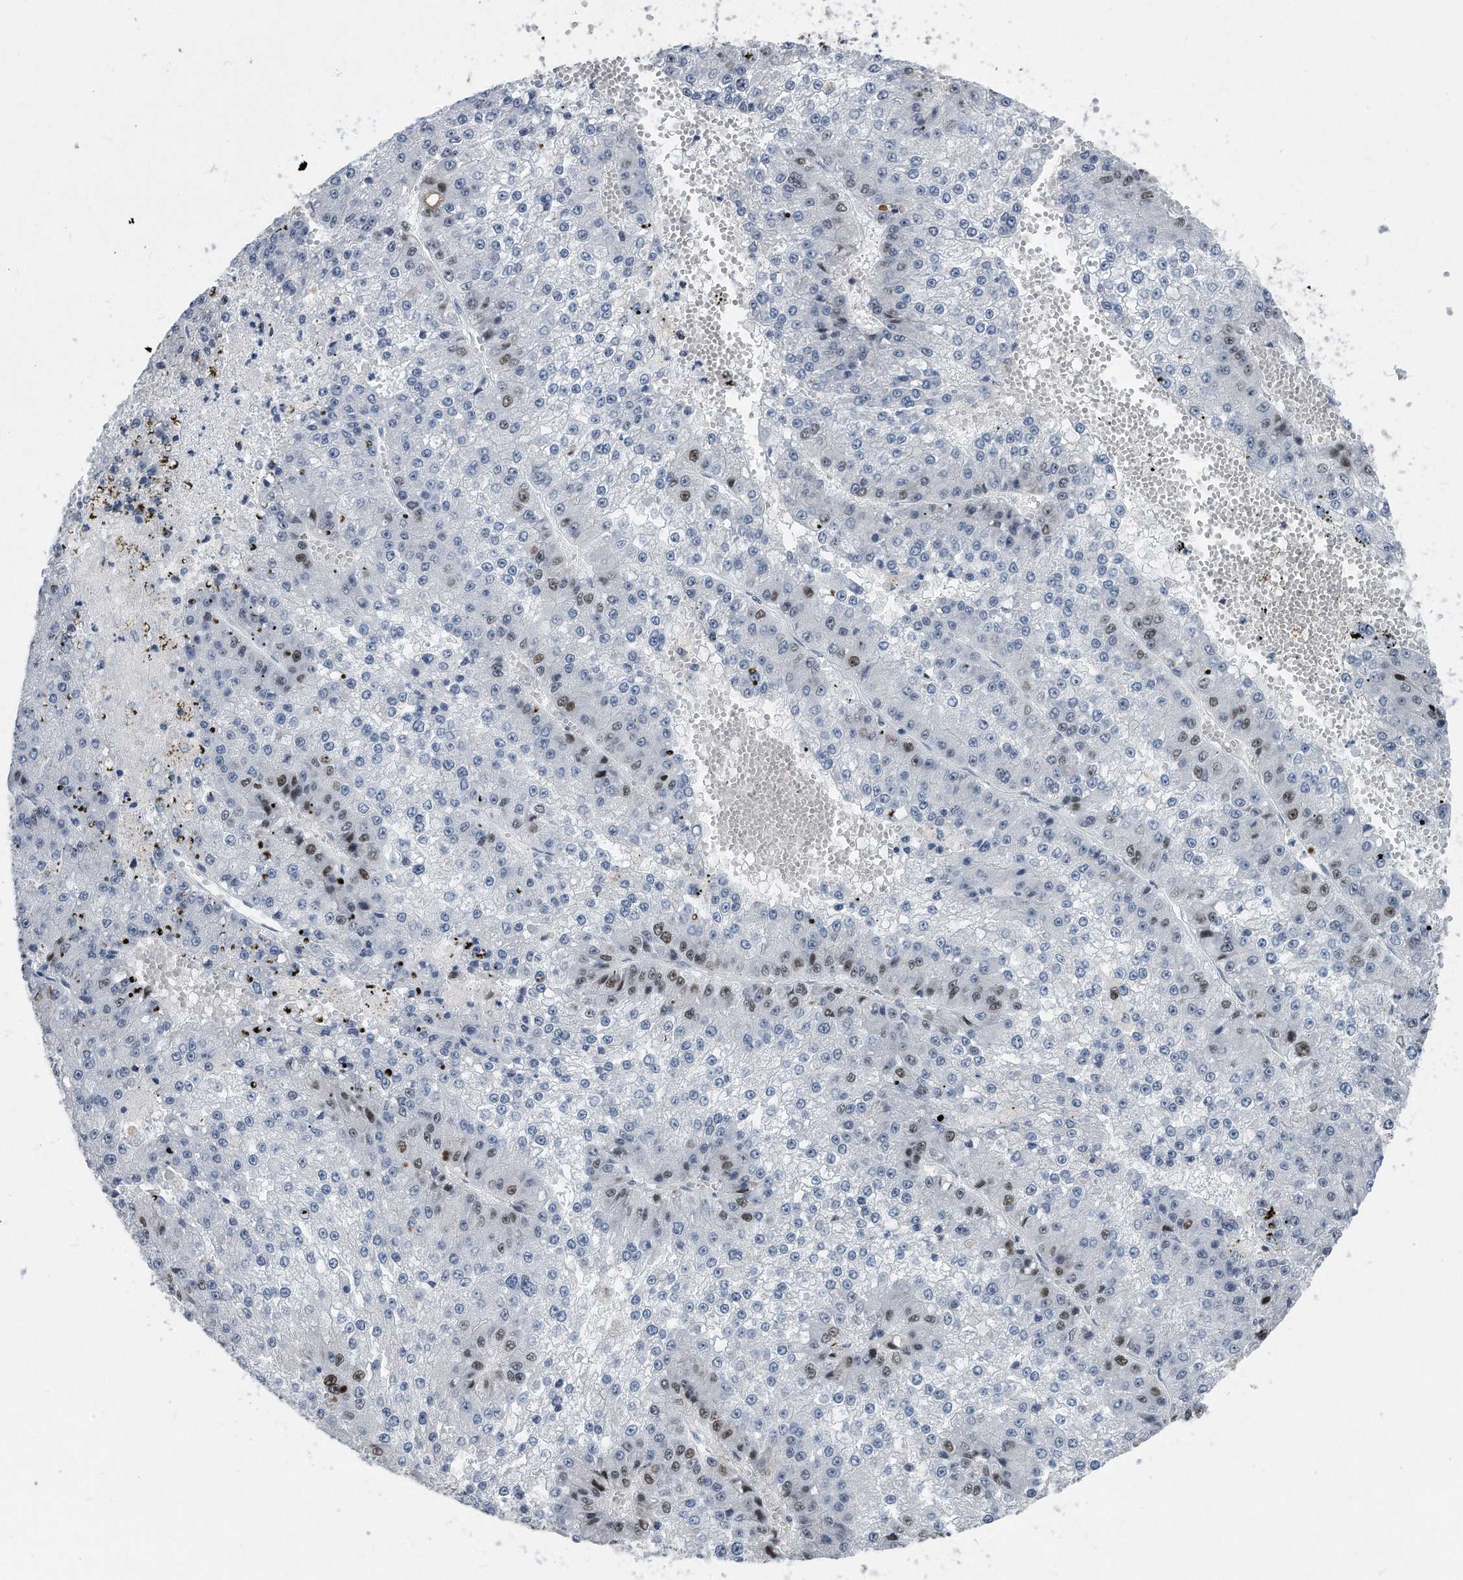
{"staining": {"intensity": "moderate", "quantity": "<25%", "location": "nuclear"}, "tissue": "liver cancer", "cell_type": "Tumor cells", "image_type": "cancer", "snomed": [{"axis": "morphology", "description": "Carcinoma, Hepatocellular, NOS"}, {"axis": "topography", "description": "Liver"}], "caption": "Immunohistochemical staining of hepatocellular carcinoma (liver) exhibits low levels of moderate nuclear protein positivity in about <25% of tumor cells.", "gene": "PCNA", "patient": {"sex": "female", "age": 73}}